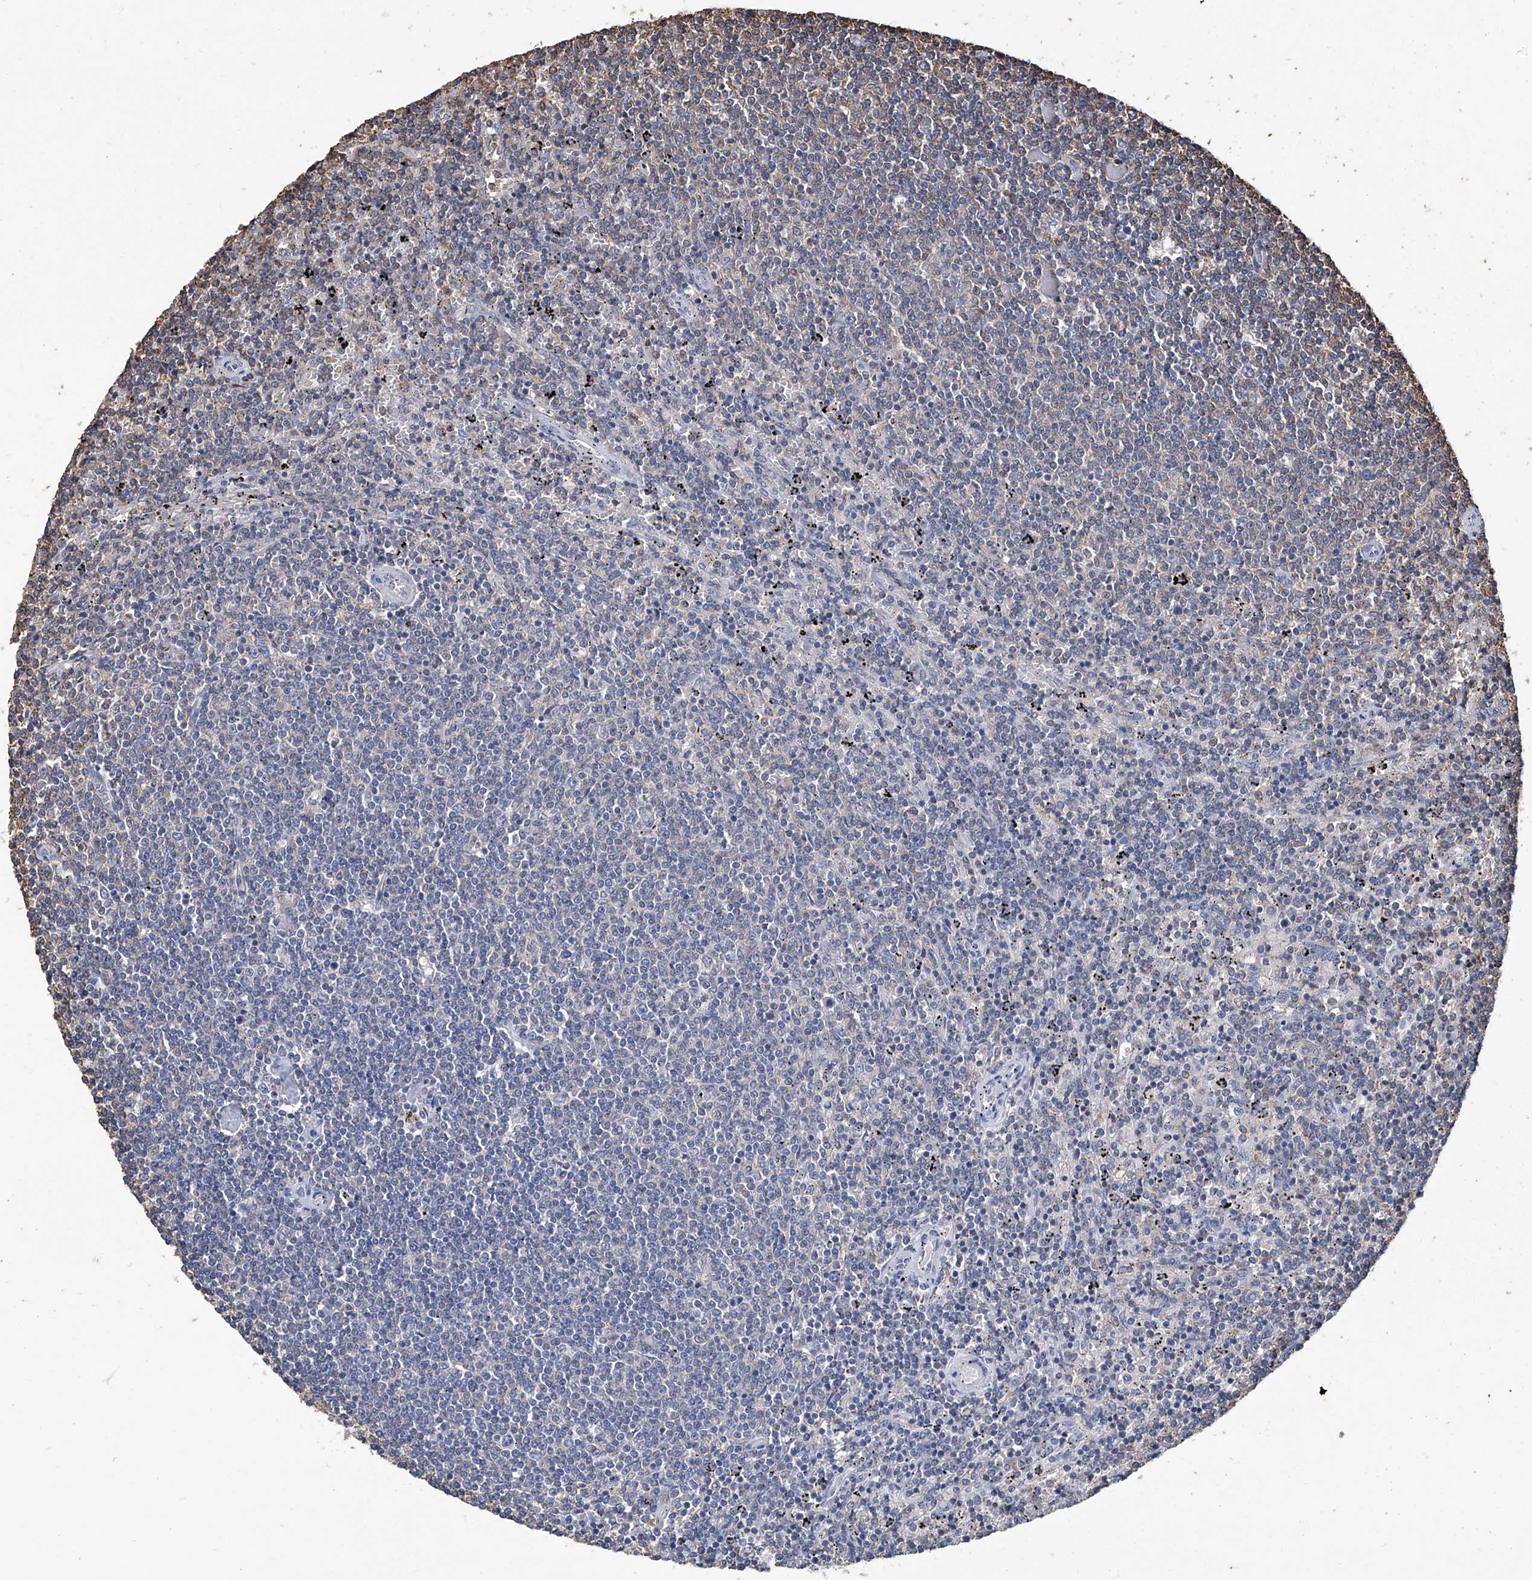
{"staining": {"intensity": "negative", "quantity": "none", "location": "none"}, "tissue": "lymphoma", "cell_type": "Tumor cells", "image_type": "cancer", "snomed": [{"axis": "morphology", "description": "Malignant lymphoma, non-Hodgkin's type, Low grade"}, {"axis": "topography", "description": "Spleen"}], "caption": "Immunohistochemistry (IHC) of malignant lymphoma, non-Hodgkin's type (low-grade) exhibits no expression in tumor cells. (Stains: DAB immunohistochemistry with hematoxylin counter stain, Microscopy: brightfield microscopy at high magnification).", "gene": "GPT", "patient": {"sex": "female", "age": 50}}